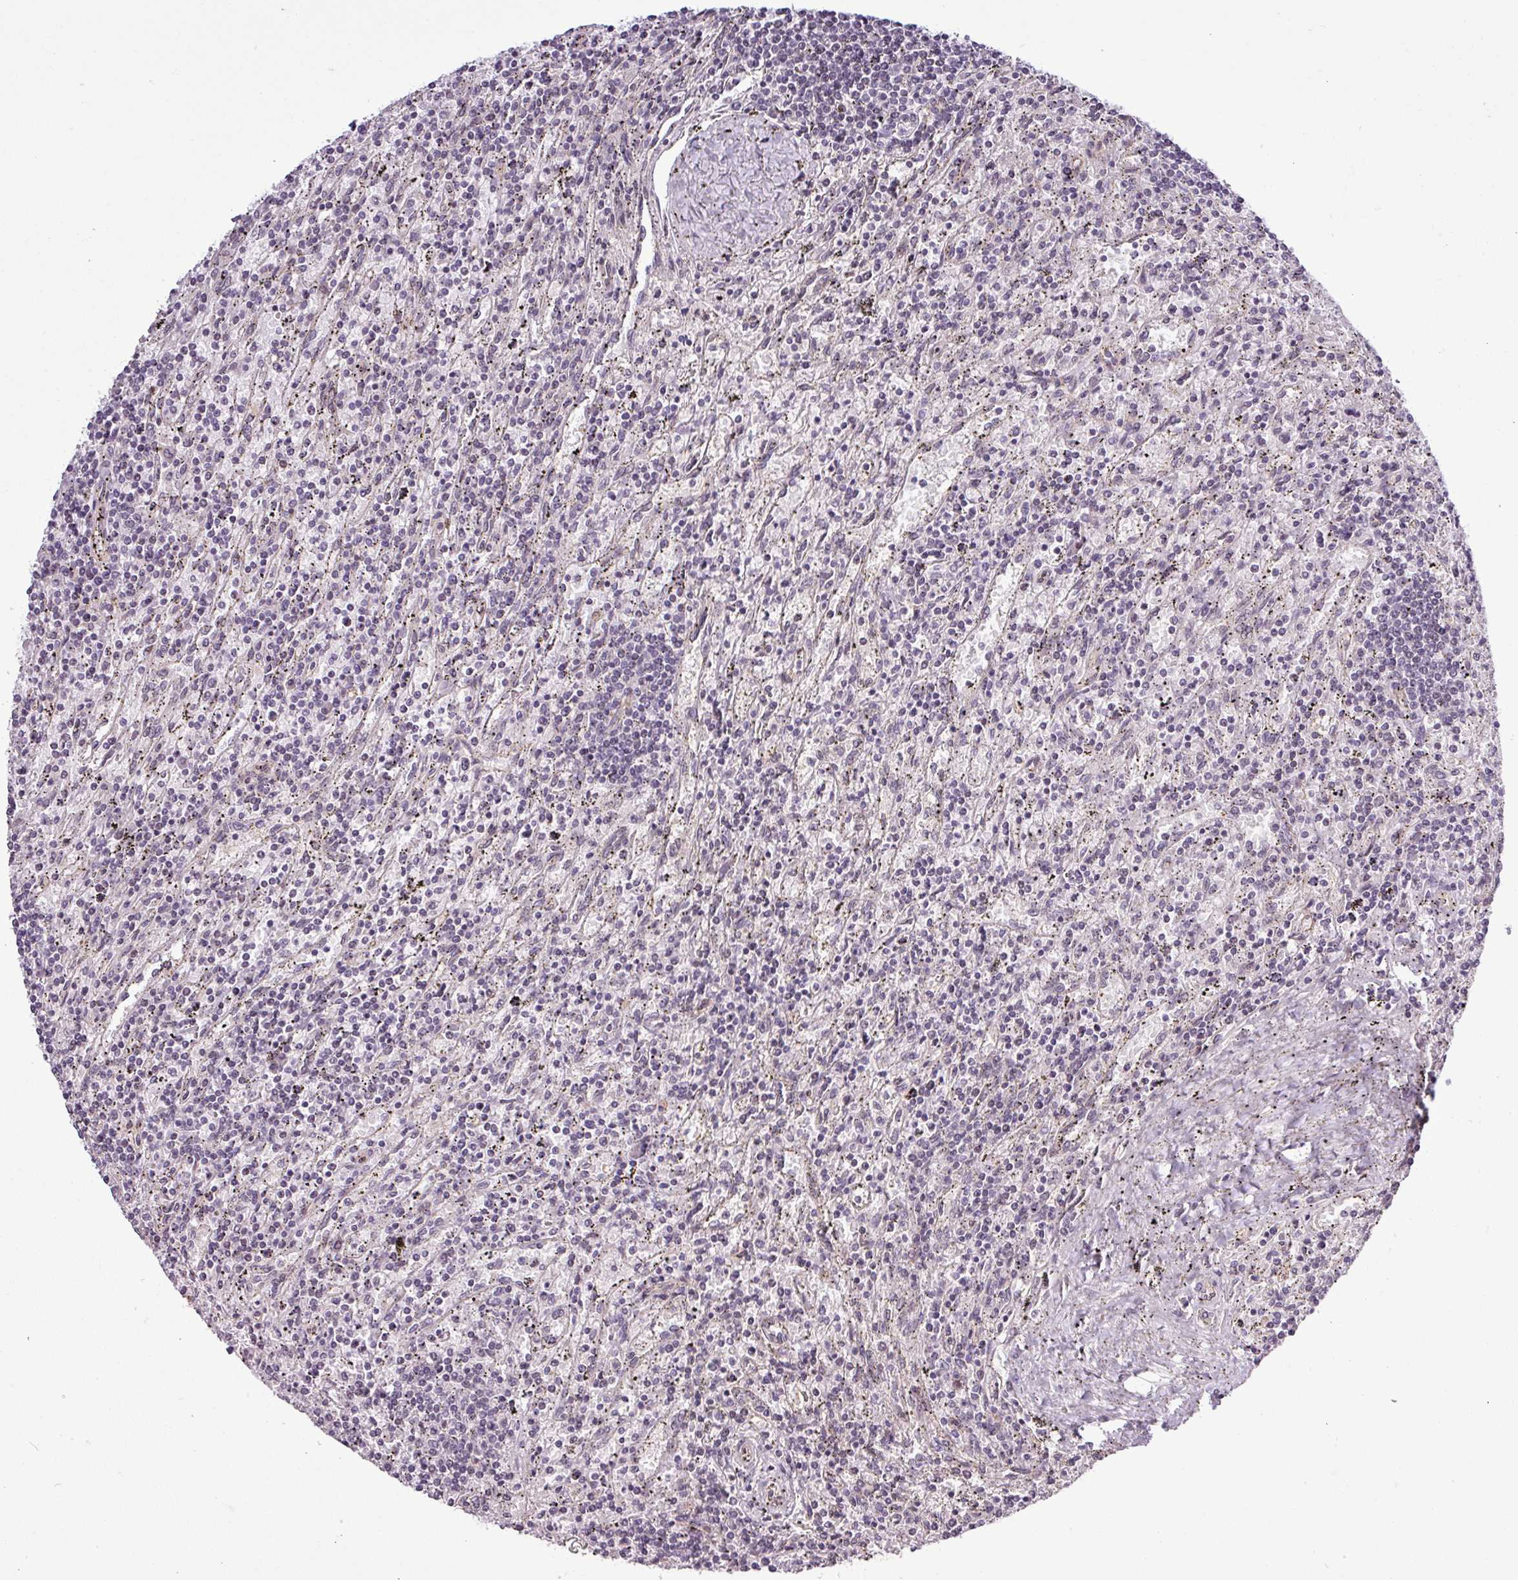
{"staining": {"intensity": "negative", "quantity": "none", "location": "none"}, "tissue": "lymphoma", "cell_type": "Tumor cells", "image_type": "cancer", "snomed": [{"axis": "morphology", "description": "Malignant lymphoma, non-Hodgkin's type, Low grade"}, {"axis": "topography", "description": "Spleen"}], "caption": "DAB immunohistochemical staining of human lymphoma demonstrates no significant positivity in tumor cells. Brightfield microscopy of immunohistochemistry stained with DAB (3,3'-diaminobenzidine) (brown) and hematoxylin (blue), captured at high magnification.", "gene": "GPT2", "patient": {"sex": "male", "age": 76}}